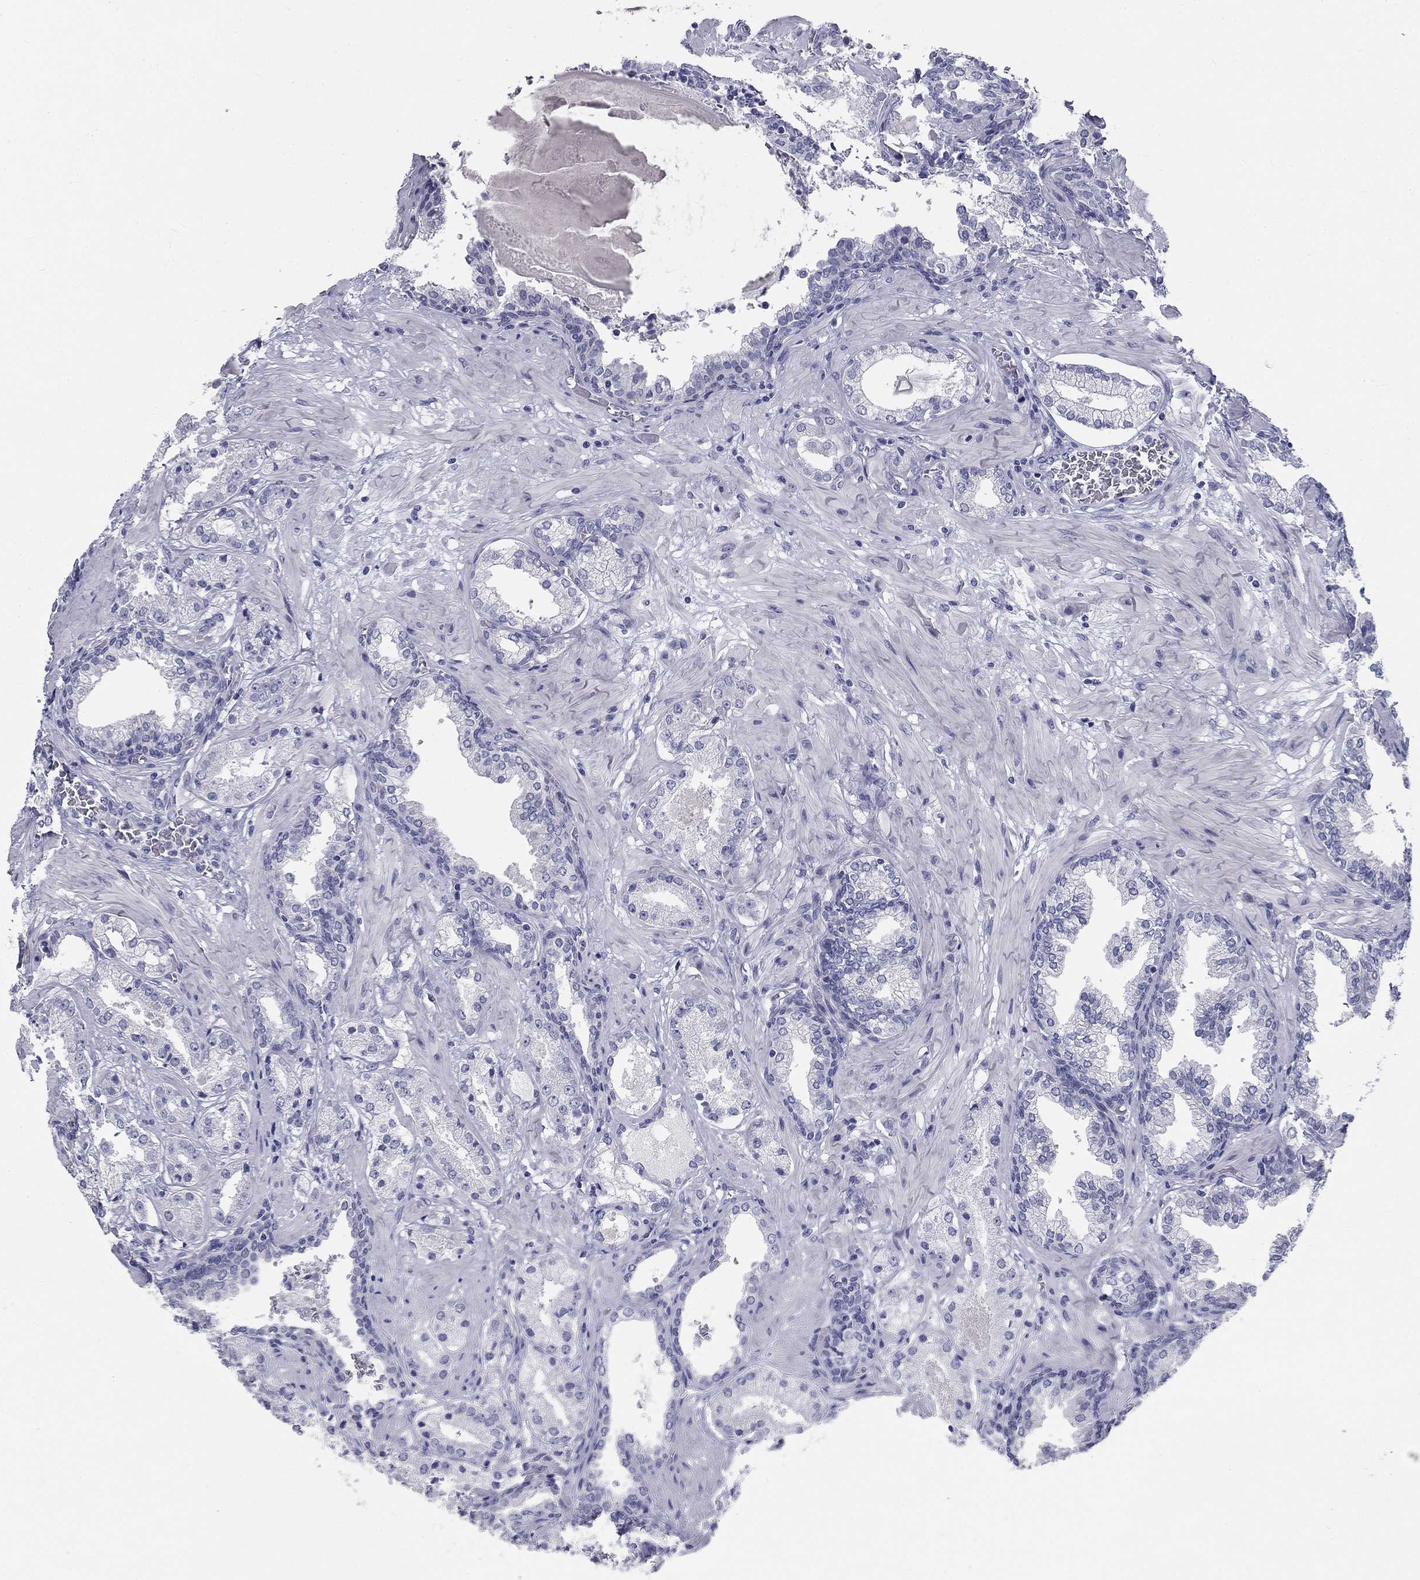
{"staining": {"intensity": "negative", "quantity": "none", "location": "none"}, "tissue": "prostate cancer", "cell_type": "Tumor cells", "image_type": "cancer", "snomed": [{"axis": "morphology", "description": "Adenocarcinoma, NOS"}, {"axis": "topography", "description": "Prostate and seminal vesicle, NOS"}, {"axis": "topography", "description": "Prostate"}], "caption": "DAB (3,3'-diaminobenzidine) immunohistochemical staining of prostate cancer shows no significant positivity in tumor cells. The staining is performed using DAB (3,3'-diaminobenzidine) brown chromogen with nuclei counter-stained in using hematoxylin.", "gene": "GALNTL5", "patient": {"sex": "male", "age": 44}}